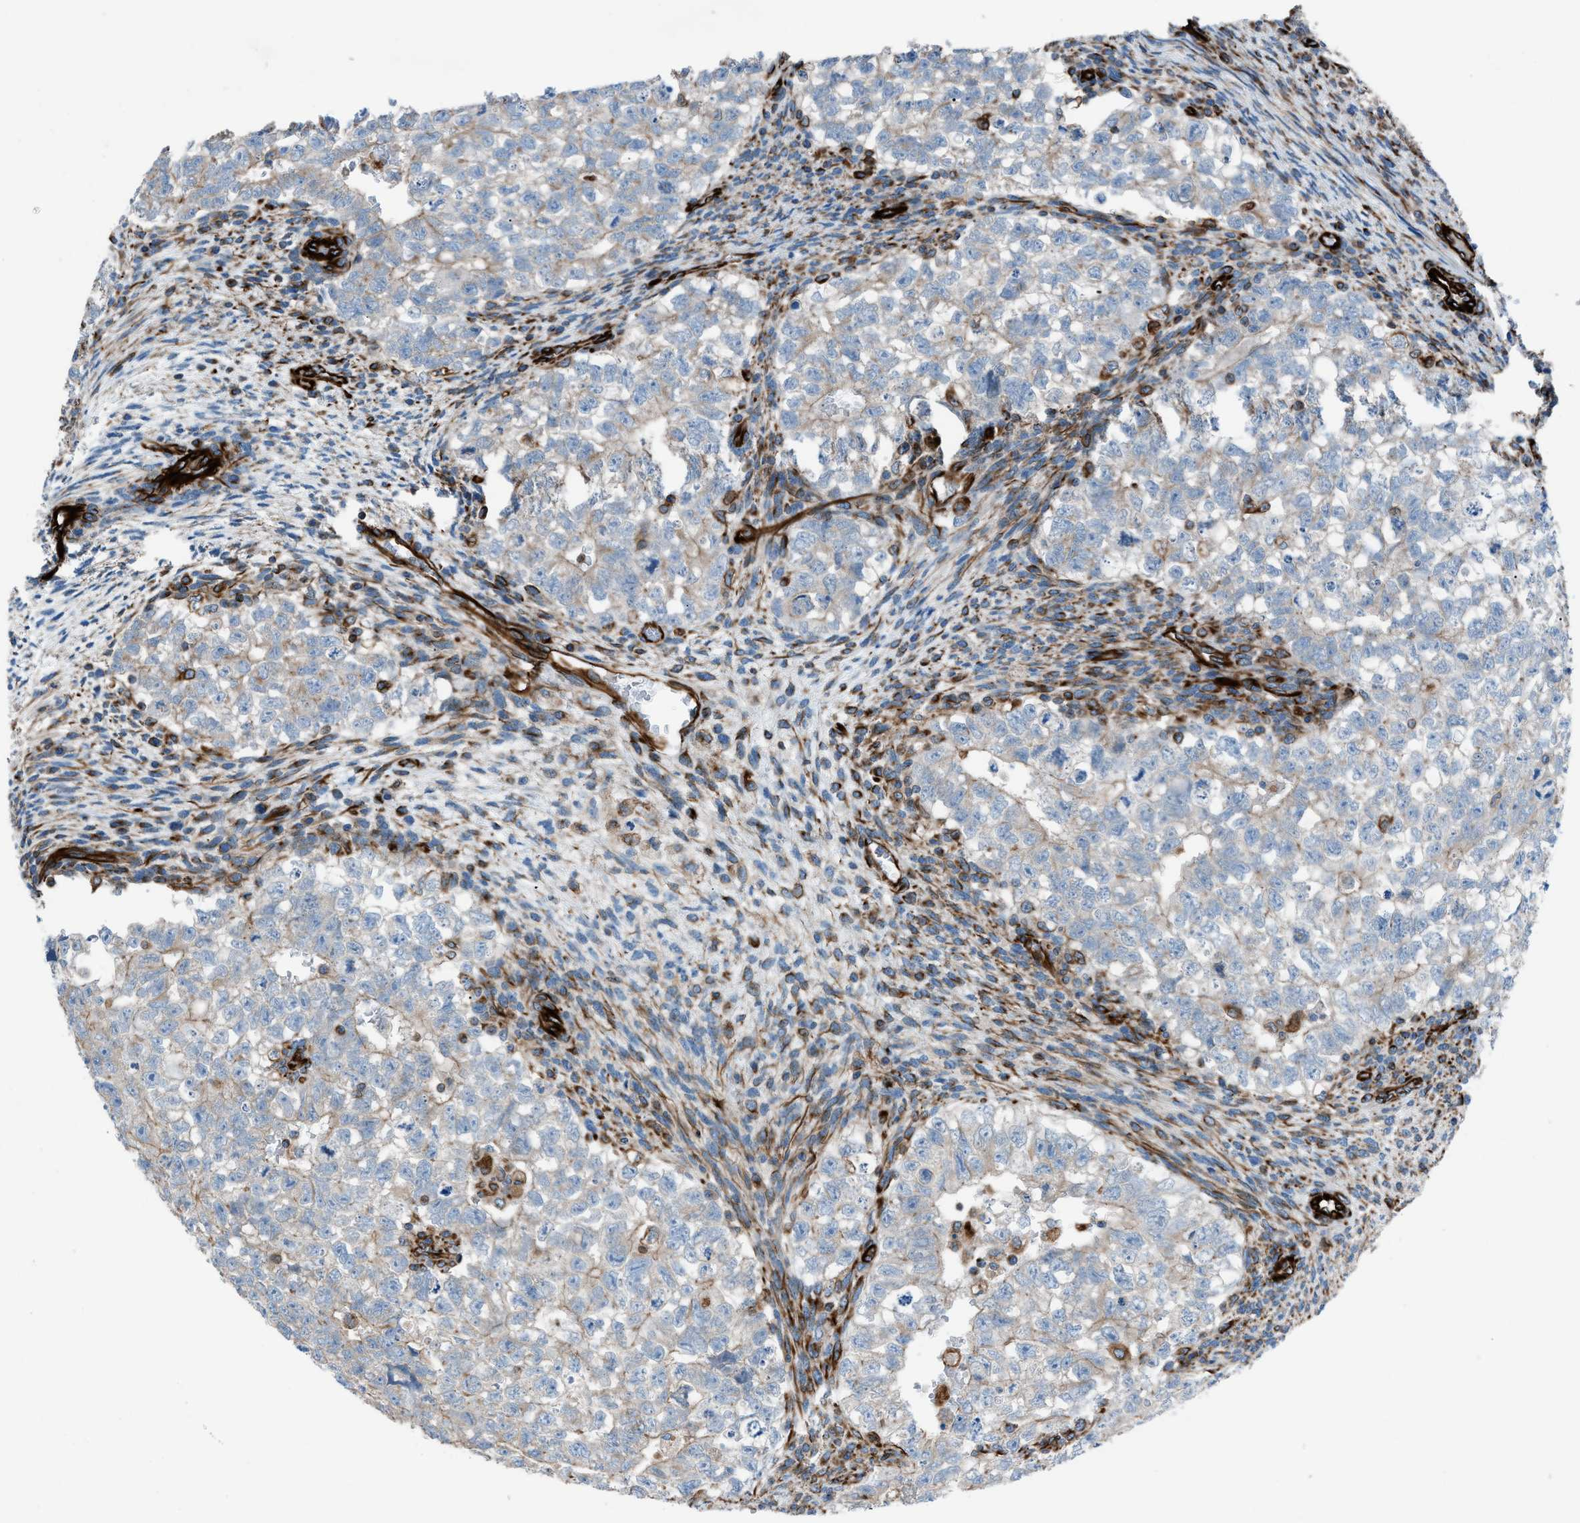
{"staining": {"intensity": "weak", "quantity": "<25%", "location": "cytoplasmic/membranous"}, "tissue": "testis cancer", "cell_type": "Tumor cells", "image_type": "cancer", "snomed": [{"axis": "morphology", "description": "Seminoma, NOS"}, {"axis": "morphology", "description": "Carcinoma, Embryonal, NOS"}, {"axis": "topography", "description": "Testis"}], "caption": "Micrograph shows no protein positivity in tumor cells of seminoma (testis) tissue.", "gene": "CABP7", "patient": {"sex": "male", "age": 38}}